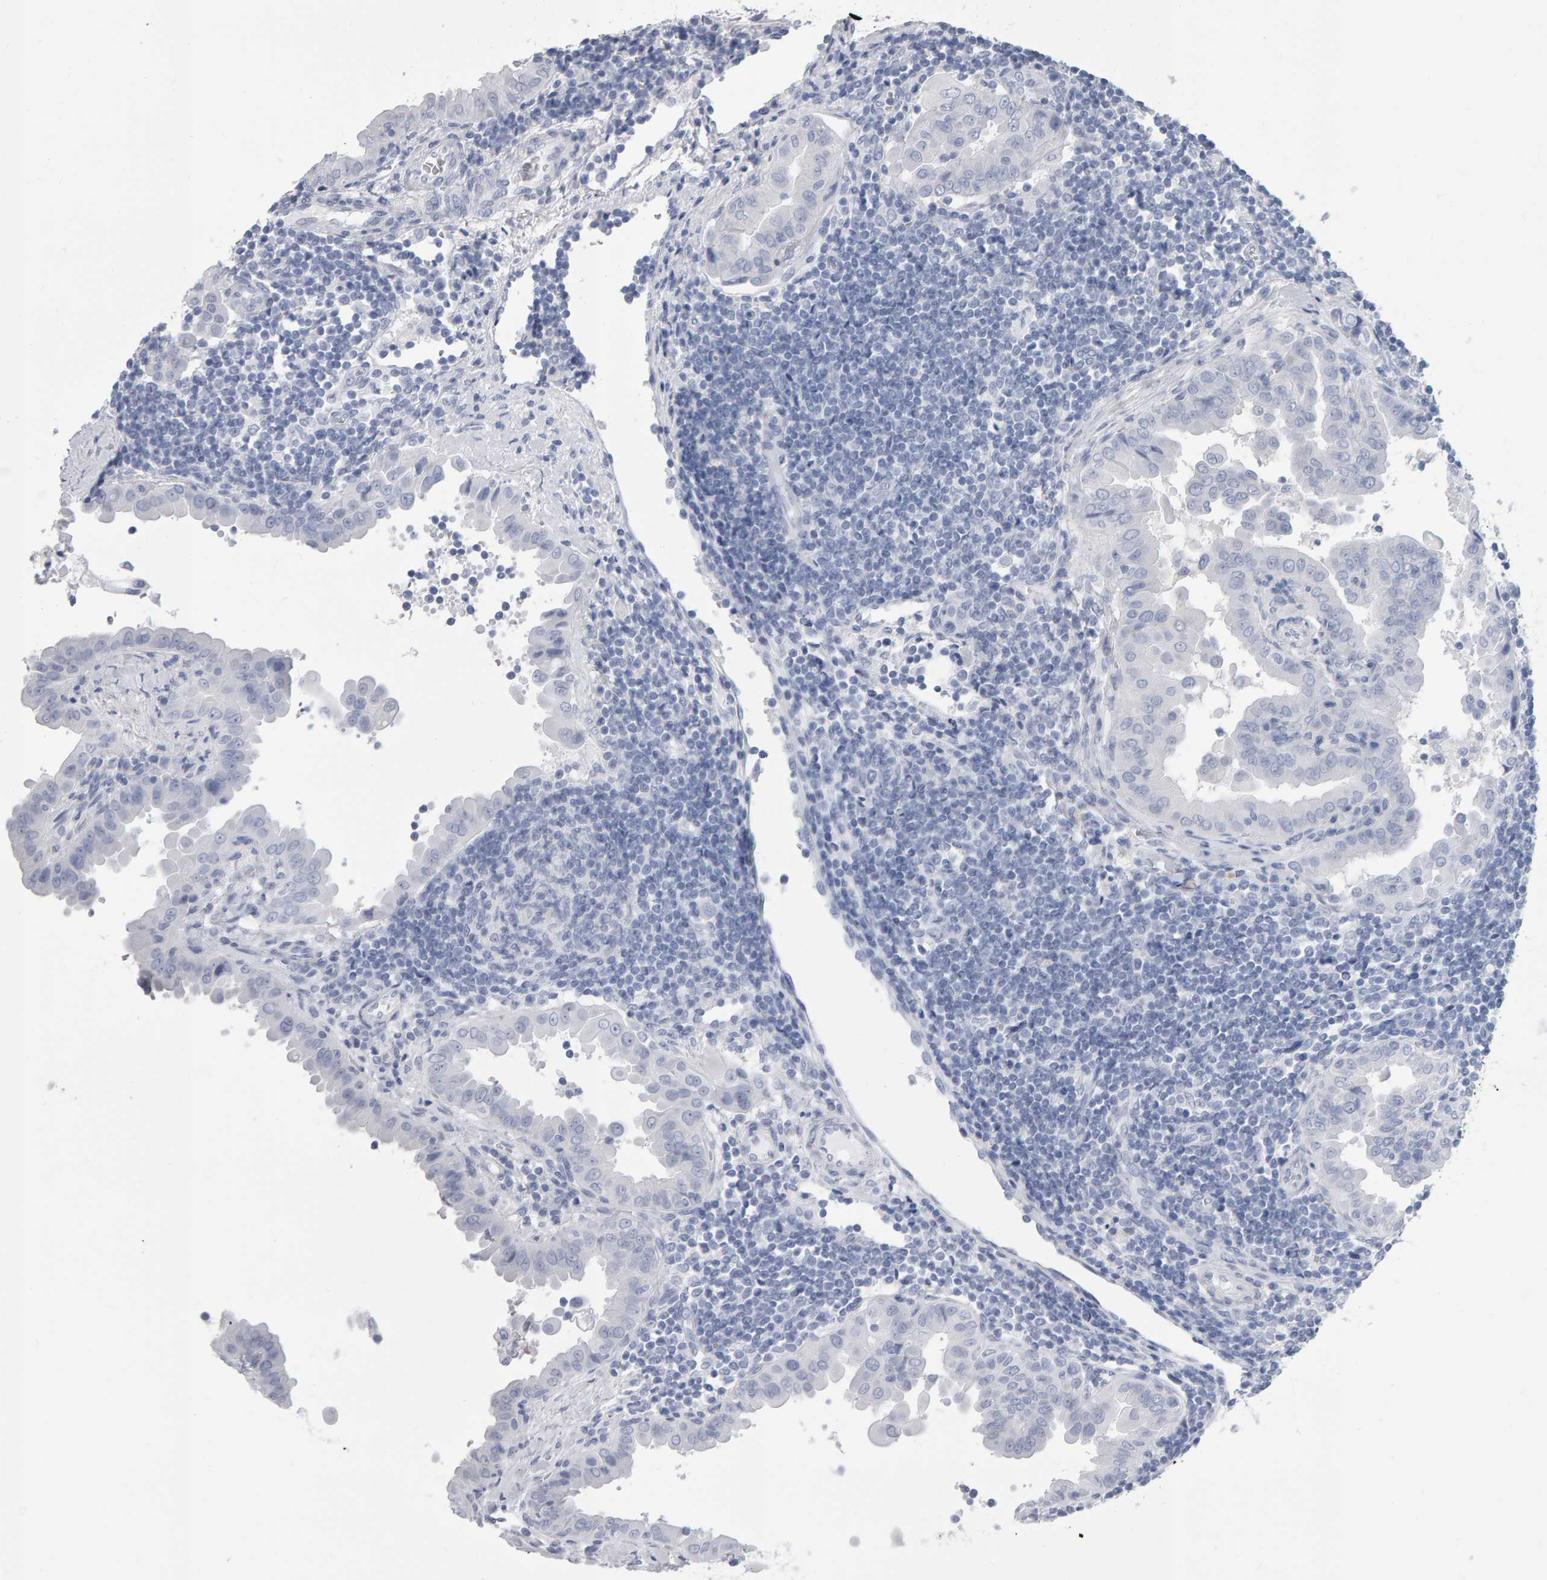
{"staining": {"intensity": "negative", "quantity": "none", "location": "none"}, "tissue": "thyroid cancer", "cell_type": "Tumor cells", "image_type": "cancer", "snomed": [{"axis": "morphology", "description": "Papillary adenocarcinoma, NOS"}, {"axis": "topography", "description": "Thyroid gland"}], "caption": "Thyroid cancer (papillary adenocarcinoma) was stained to show a protein in brown. There is no significant staining in tumor cells. The staining is performed using DAB (3,3'-diaminobenzidine) brown chromogen with nuclei counter-stained in using hematoxylin.", "gene": "NCDN", "patient": {"sex": "male", "age": 33}}